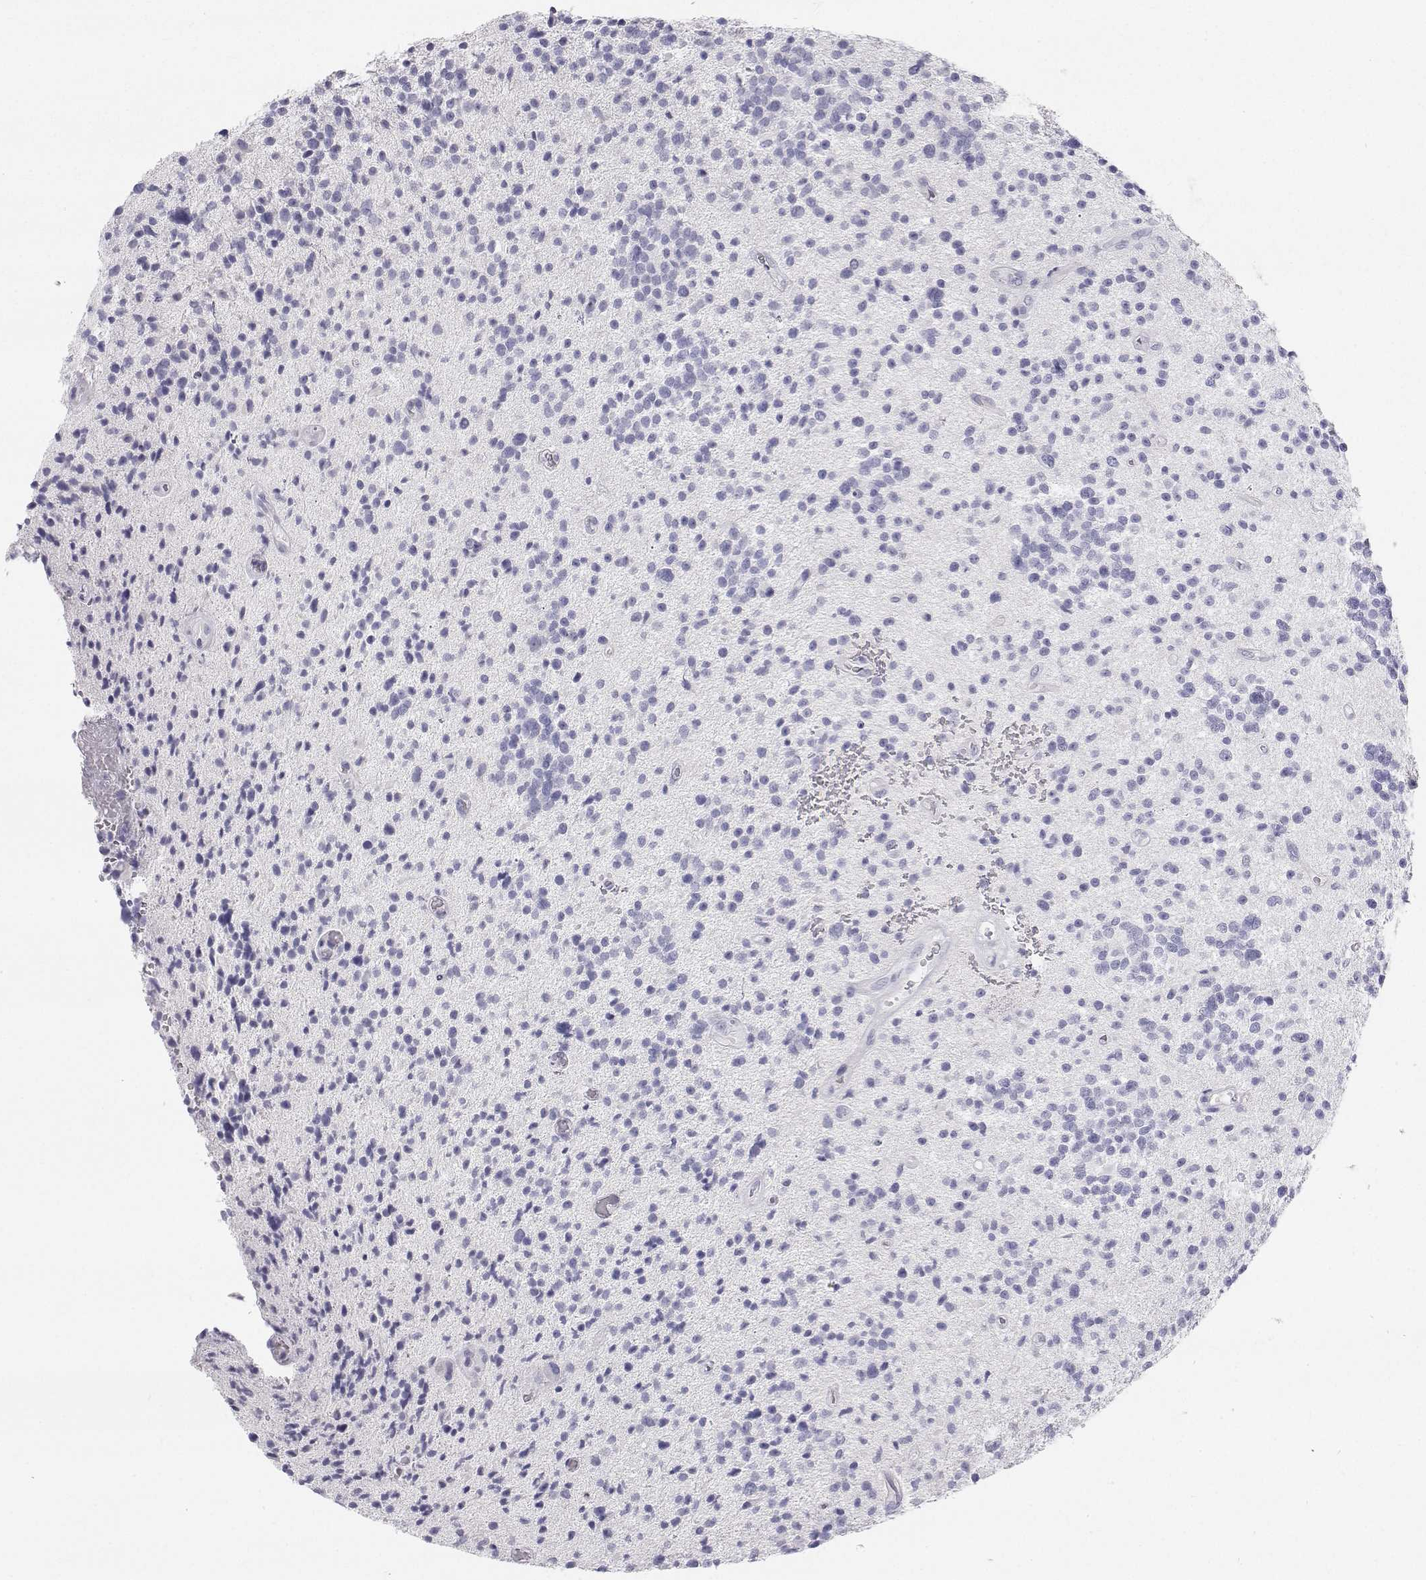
{"staining": {"intensity": "negative", "quantity": "none", "location": "none"}, "tissue": "glioma", "cell_type": "Tumor cells", "image_type": "cancer", "snomed": [{"axis": "morphology", "description": "Glioma, malignant, High grade"}, {"axis": "topography", "description": "Brain"}], "caption": "DAB (3,3'-diaminobenzidine) immunohistochemical staining of glioma shows no significant positivity in tumor cells.", "gene": "TTN", "patient": {"sex": "male", "age": 29}}